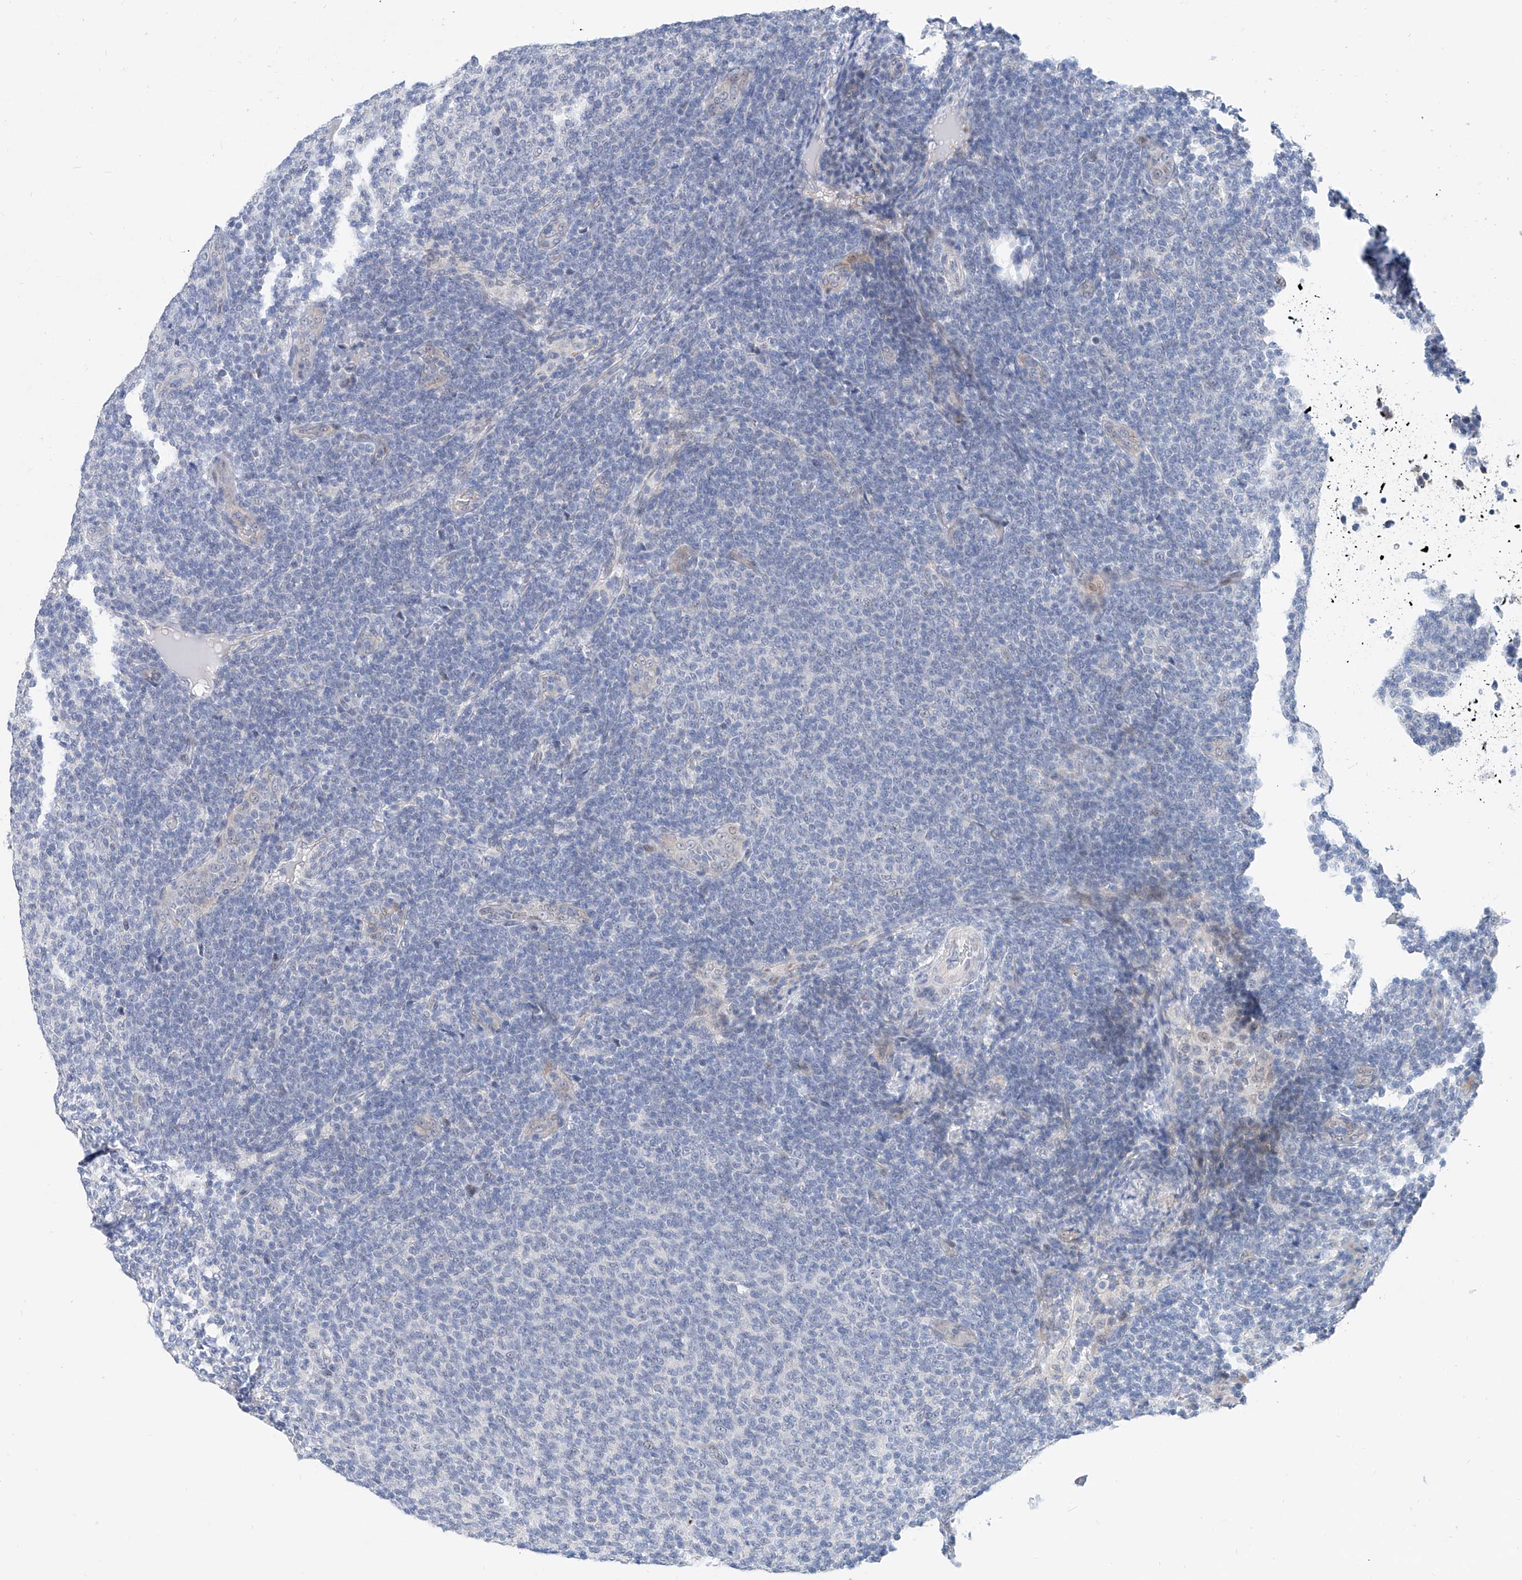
{"staining": {"intensity": "negative", "quantity": "none", "location": "none"}, "tissue": "lymphoma", "cell_type": "Tumor cells", "image_type": "cancer", "snomed": [{"axis": "morphology", "description": "Malignant lymphoma, non-Hodgkin's type, Low grade"}, {"axis": "topography", "description": "Lymph node"}], "caption": "An IHC photomicrograph of malignant lymphoma, non-Hodgkin's type (low-grade) is shown. There is no staining in tumor cells of malignant lymphoma, non-Hodgkin's type (low-grade).", "gene": "BPTF", "patient": {"sex": "male", "age": 66}}